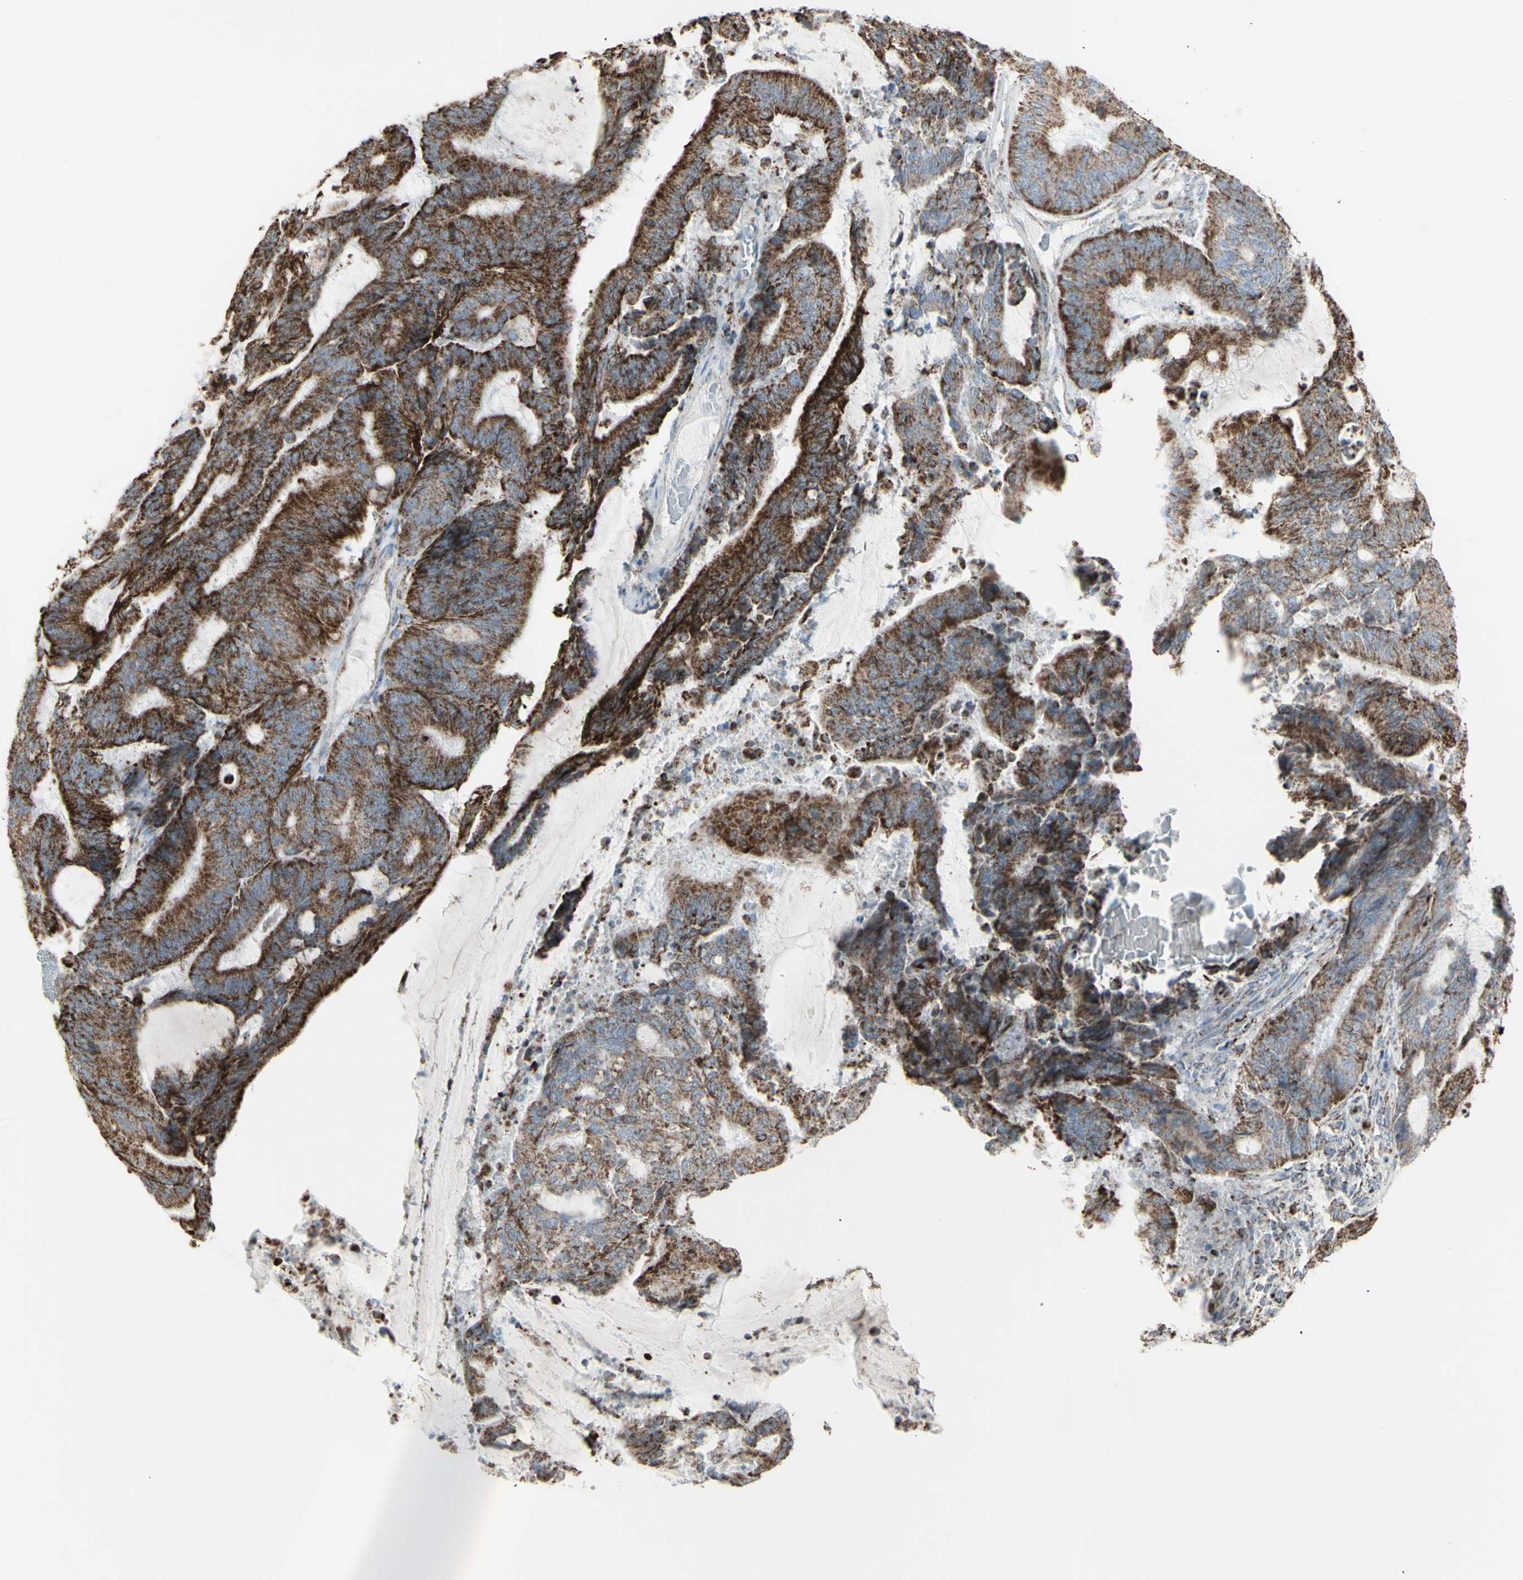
{"staining": {"intensity": "strong", "quantity": ">75%", "location": "cytoplasmic/membranous"}, "tissue": "liver cancer", "cell_type": "Tumor cells", "image_type": "cancer", "snomed": [{"axis": "morphology", "description": "Cholangiocarcinoma"}, {"axis": "topography", "description": "Liver"}], "caption": "This is a micrograph of immunohistochemistry staining of liver cholangiocarcinoma, which shows strong expression in the cytoplasmic/membranous of tumor cells.", "gene": "PLGRKT", "patient": {"sex": "female", "age": 73}}